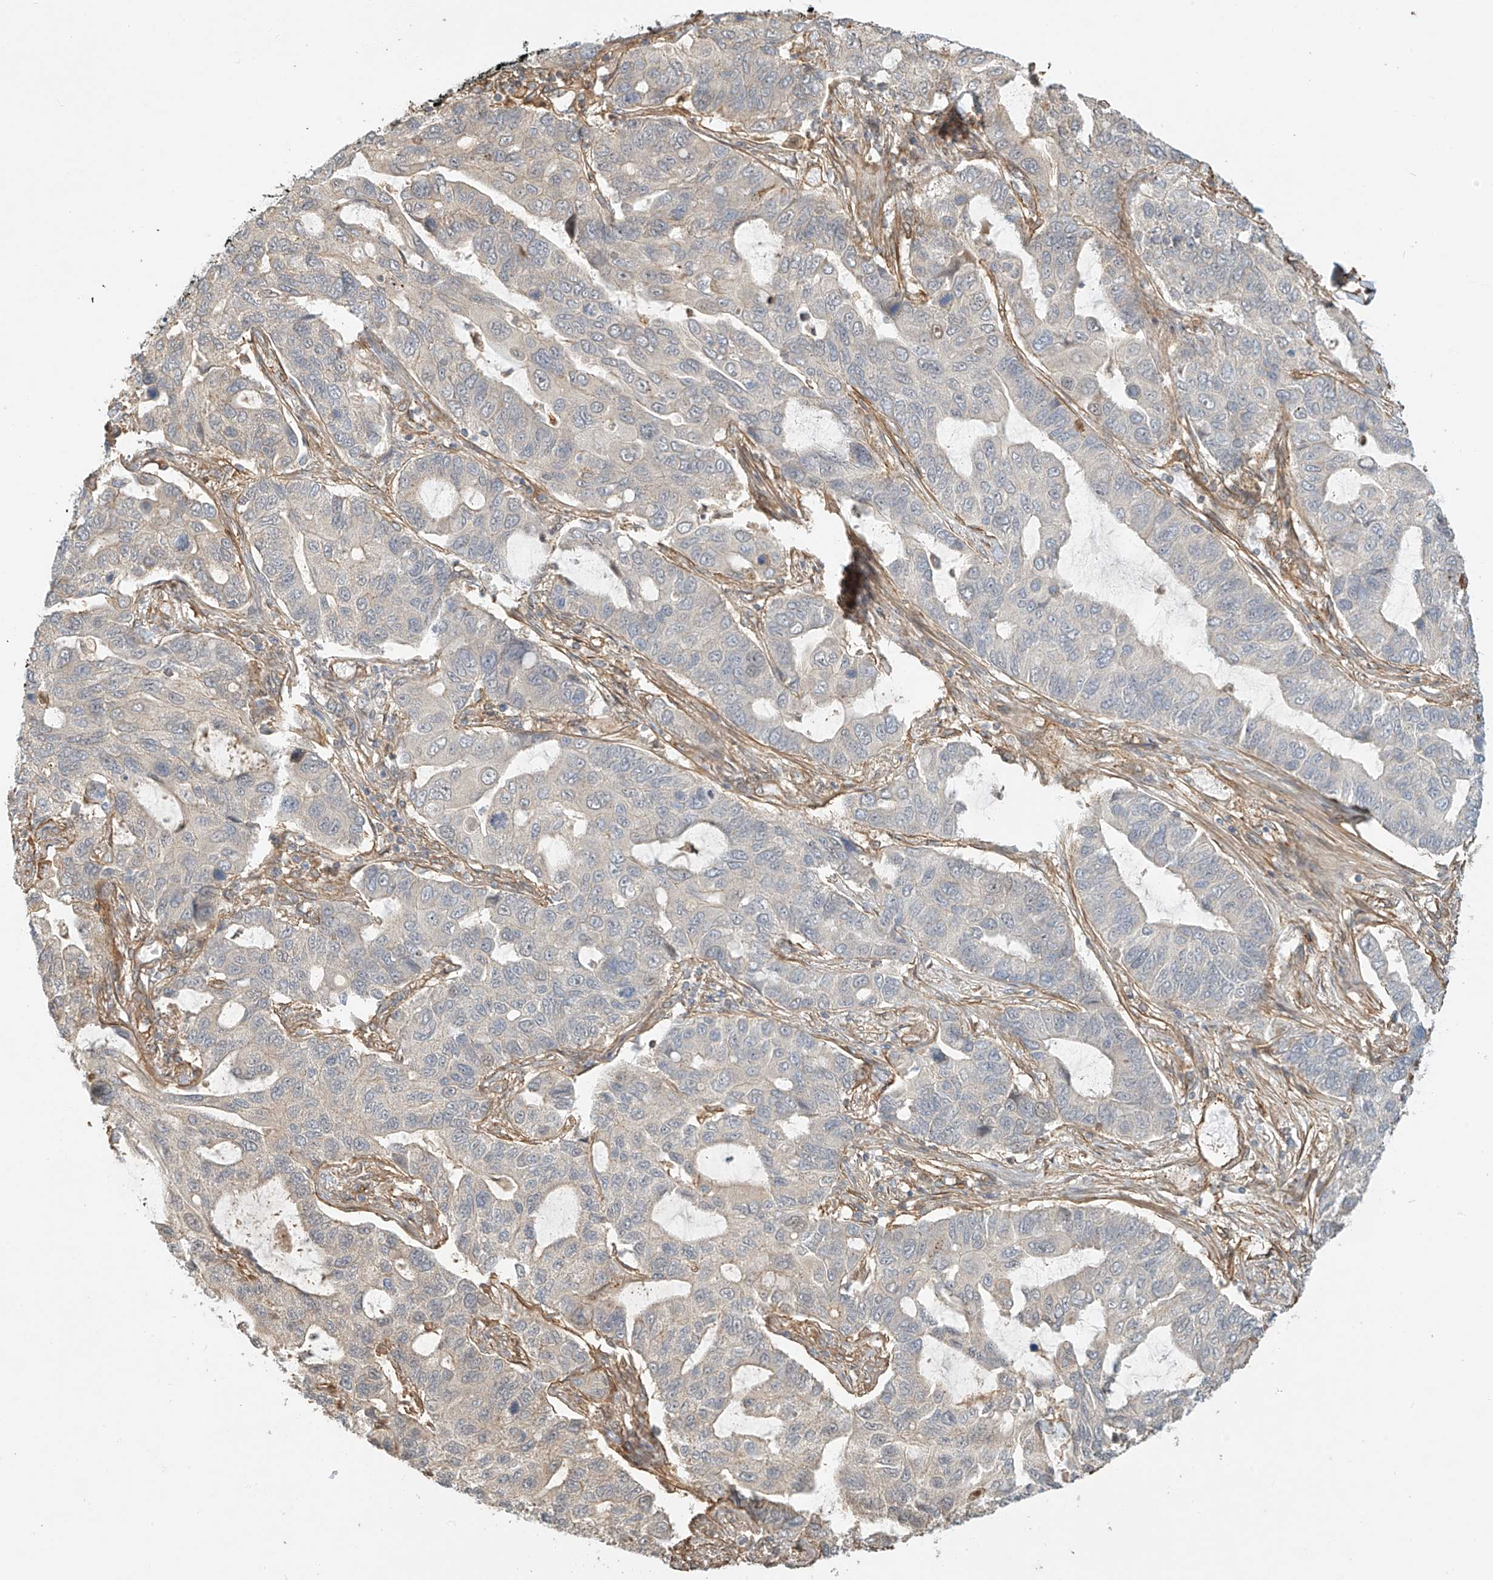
{"staining": {"intensity": "negative", "quantity": "none", "location": "none"}, "tissue": "lung cancer", "cell_type": "Tumor cells", "image_type": "cancer", "snomed": [{"axis": "morphology", "description": "Adenocarcinoma, NOS"}, {"axis": "topography", "description": "Lung"}], "caption": "Adenocarcinoma (lung) was stained to show a protein in brown. There is no significant expression in tumor cells.", "gene": "CSMD3", "patient": {"sex": "male", "age": 64}}